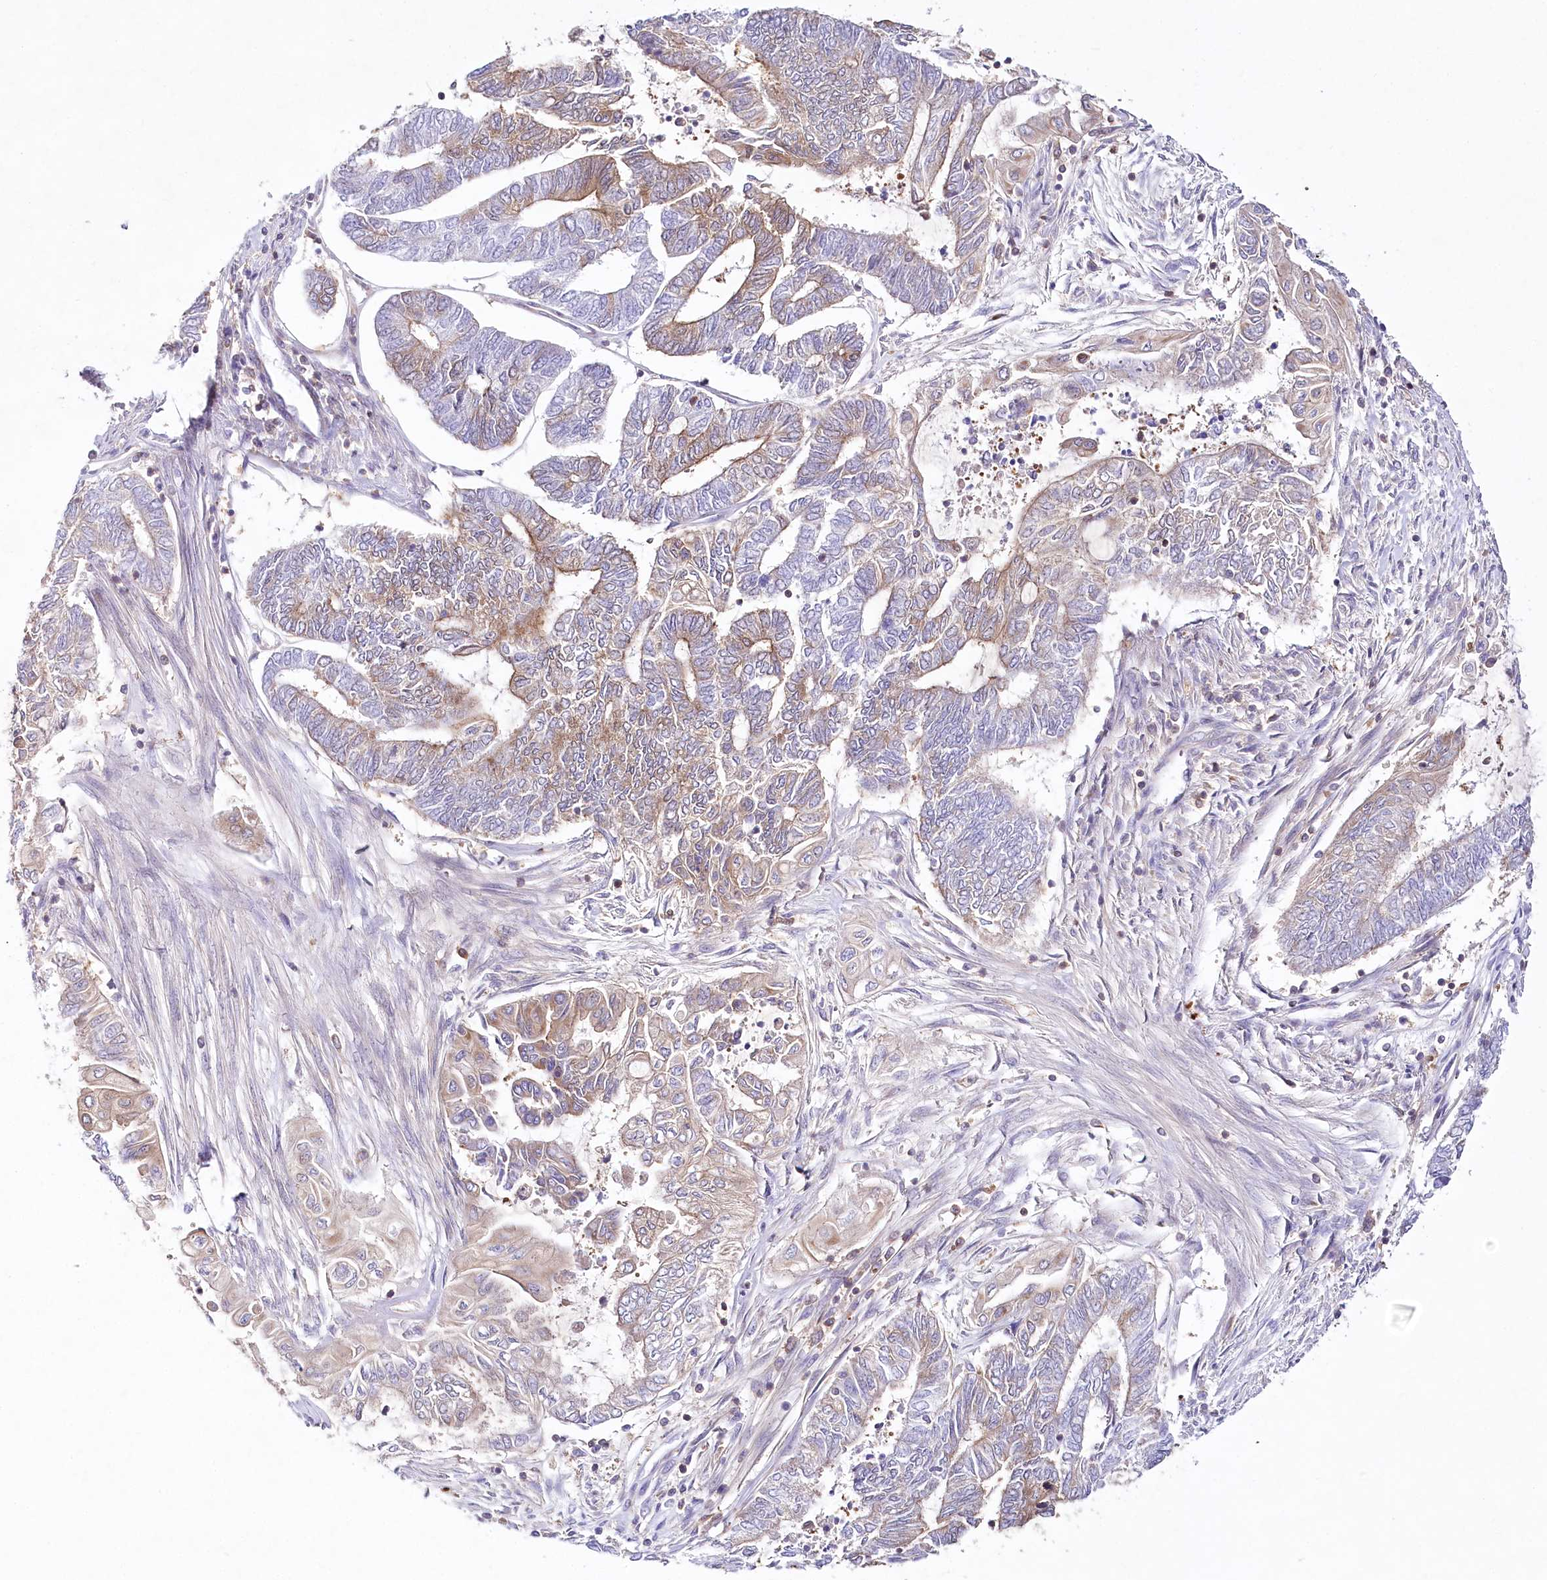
{"staining": {"intensity": "moderate", "quantity": "25%-75%", "location": "cytoplasmic/membranous"}, "tissue": "endometrial cancer", "cell_type": "Tumor cells", "image_type": "cancer", "snomed": [{"axis": "morphology", "description": "Adenocarcinoma, NOS"}, {"axis": "topography", "description": "Uterus"}, {"axis": "topography", "description": "Endometrium"}], "caption": "Human endometrial adenocarcinoma stained for a protein (brown) shows moderate cytoplasmic/membranous positive staining in approximately 25%-75% of tumor cells.", "gene": "ABRAXAS2", "patient": {"sex": "female", "age": 70}}